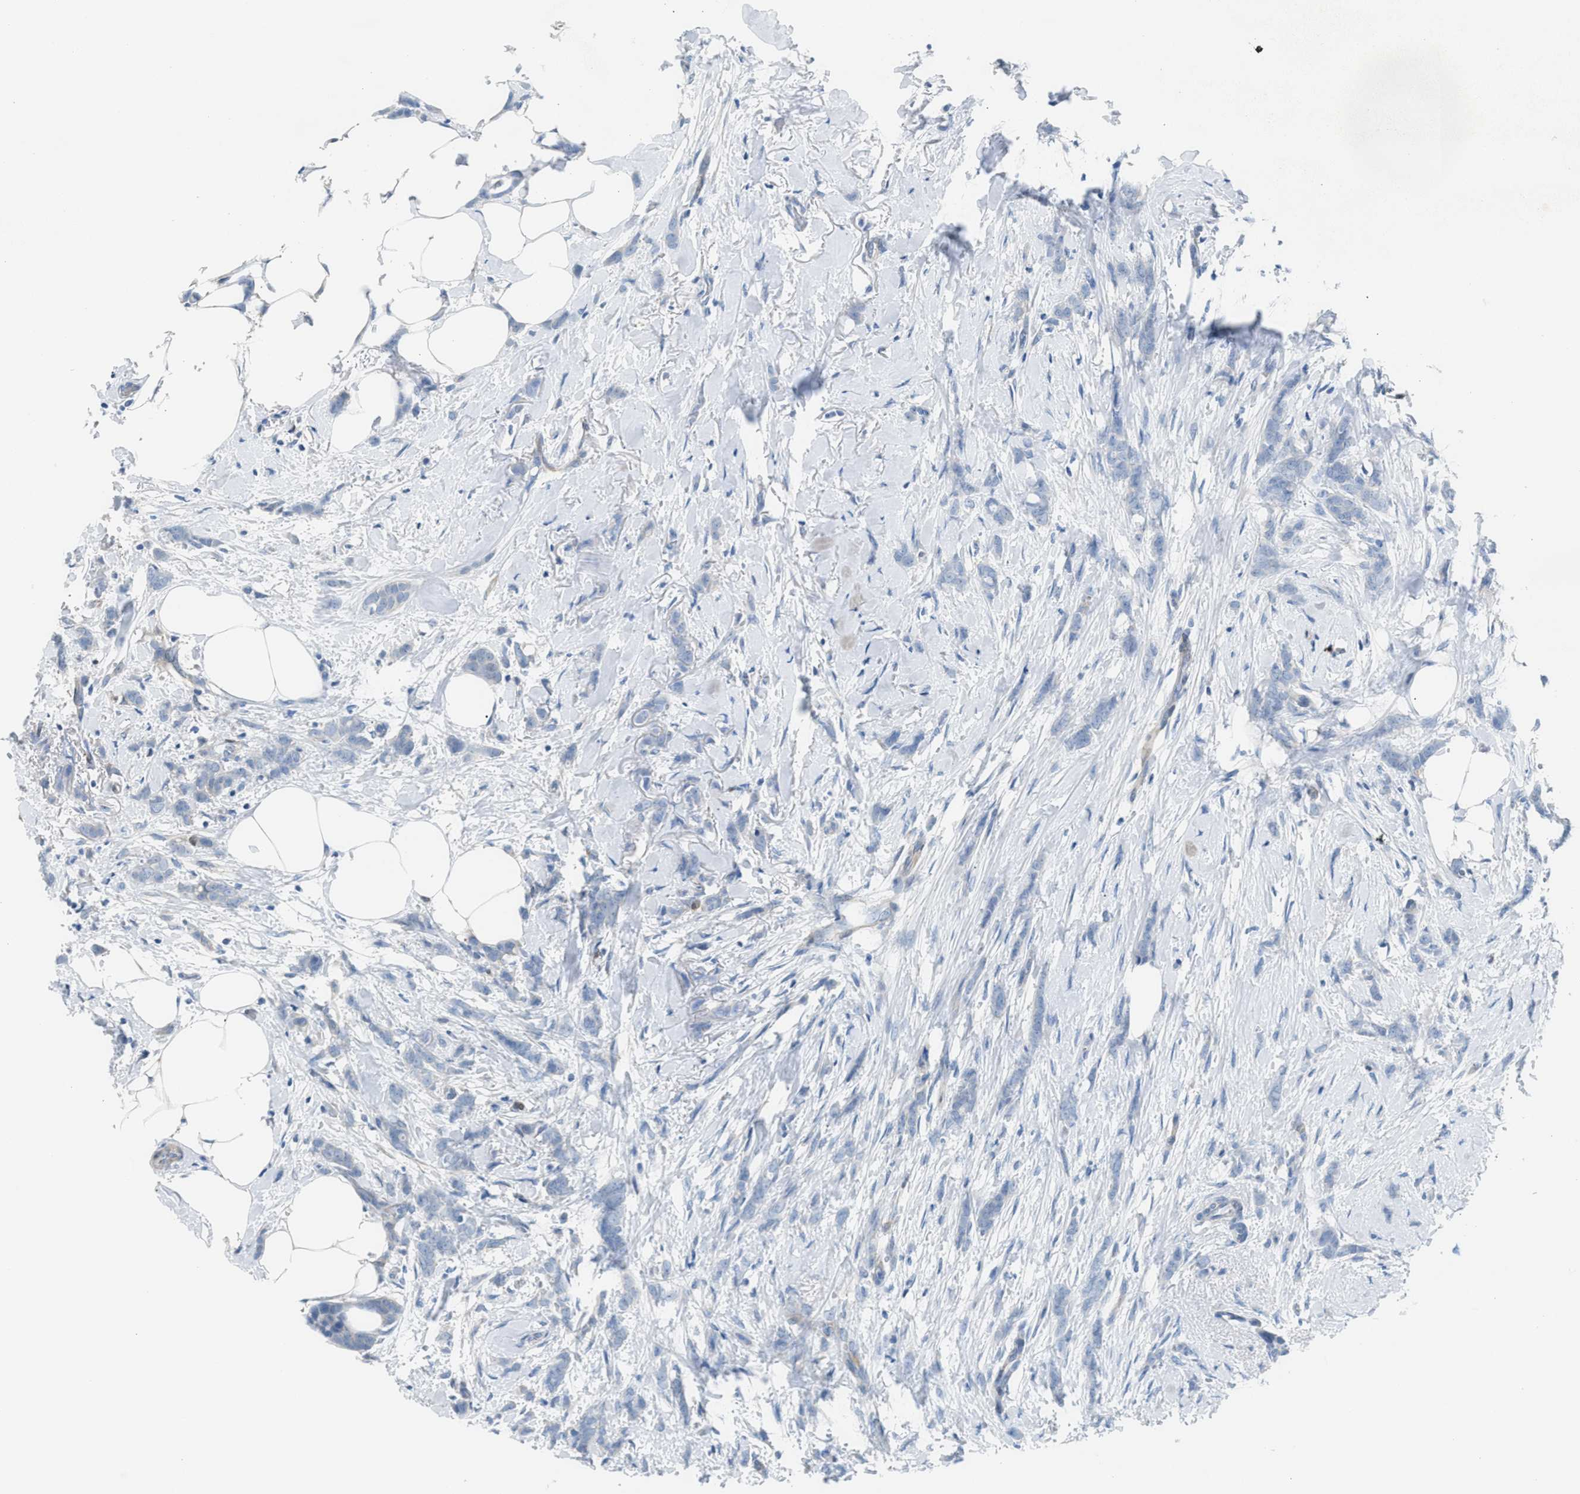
{"staining": {"intensity": "negative", "quantity": "none", "location": "none"}, "tissue": "breast cancer", "cell_type": "Tumor cells", "image_type": "cancer", "snomed": [{"axis": "morphology", "description": "Lobular carcinoma, in situ"}, {"axis": "morphology", "description": "Lobular carcinoma"}, {"axis": "topography", "description": "Breast"}], "caption": "Micrograph shows no protein positivity in tumor cells of lobular carcinoma in situ (breast) tissue. (DAB IHC visualized using brightfield microscopy, high magnification).", "gene": "ASPA", "patient": {"sex": "female", "age": 41}}